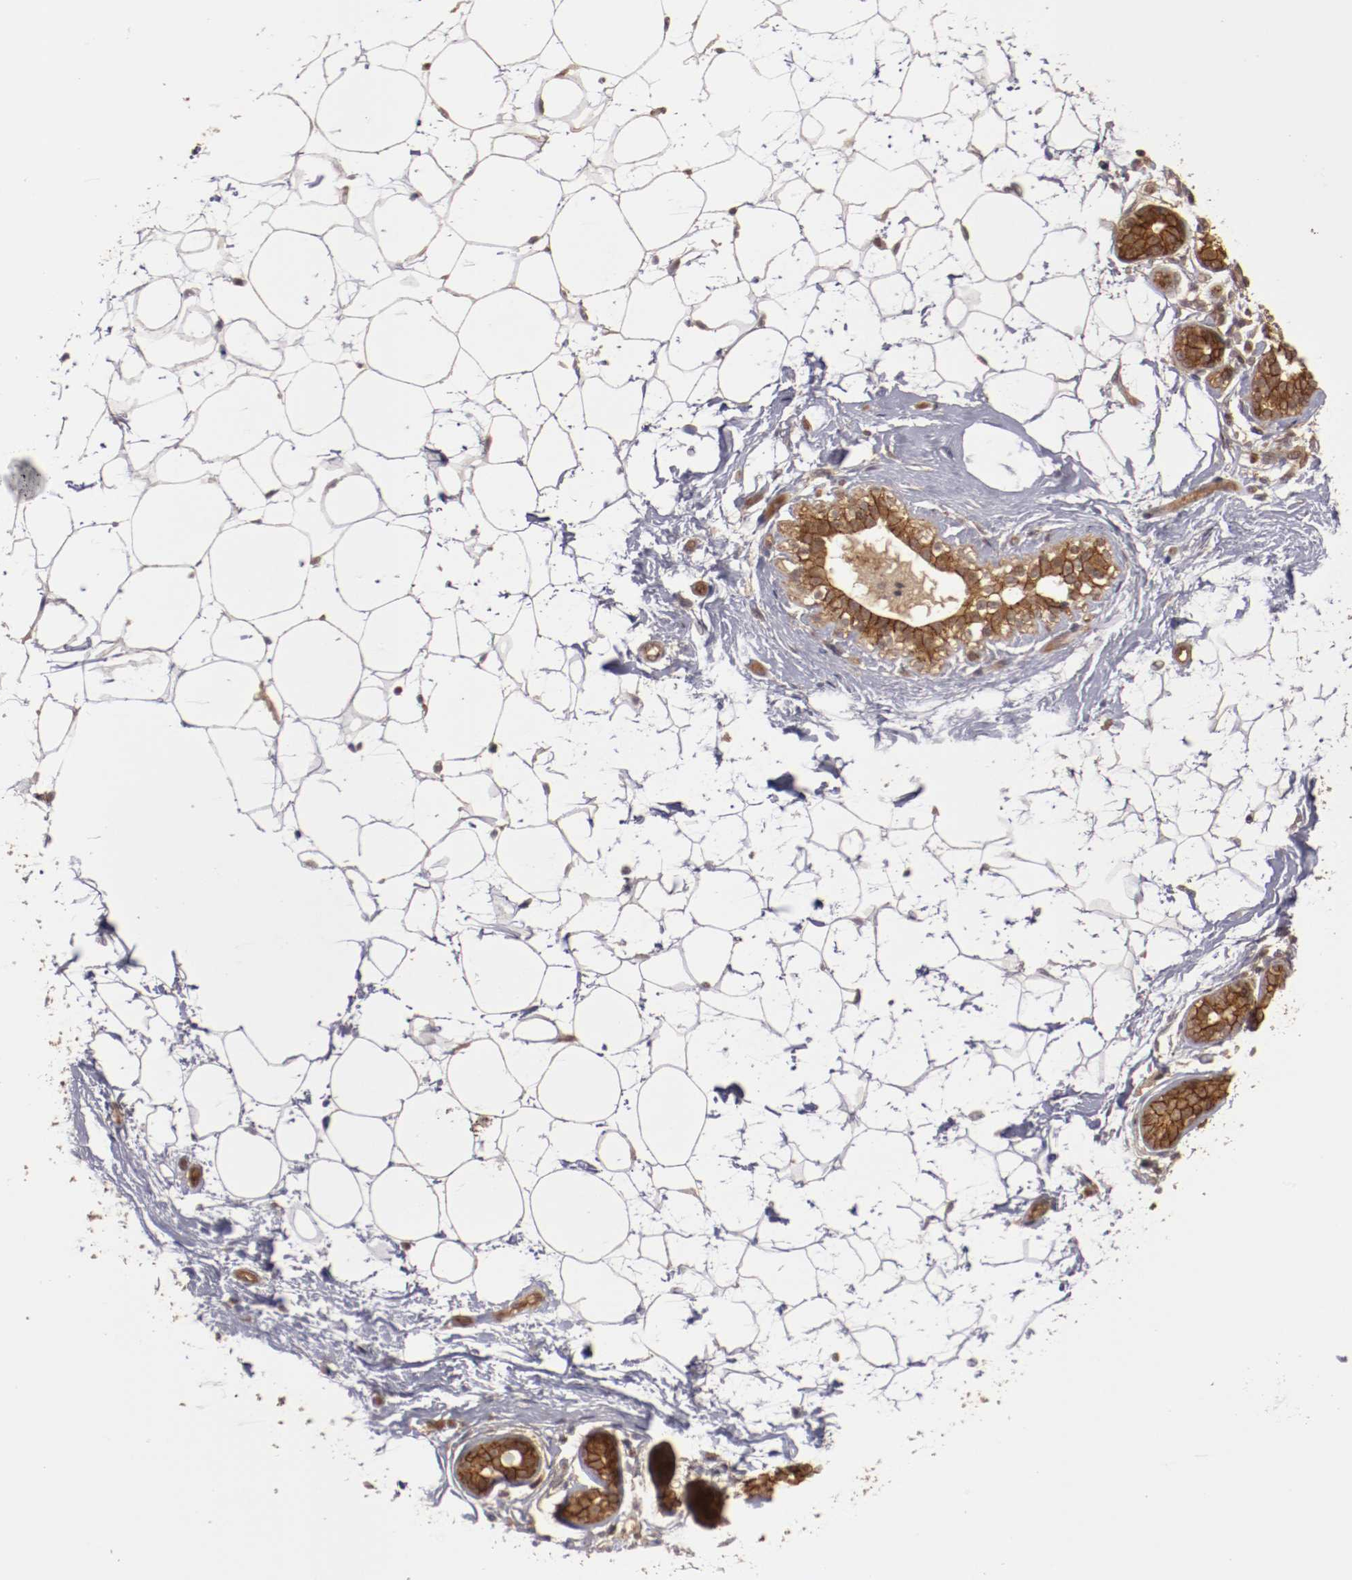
{"staining": {"intensity": "weak", "quantity": "25%-75%", "location": "cytoplasmic/membranous"}, "tissue": "adipose tissue", "cell_type": "Adipocytes", "image_type": "normal", "snomed": [{"axis": "morphology", "description": "Normal tissue, NOS"}, {"axis": "topography", "description": "Breast"}], "caption": "Immunohistochemistry (IHC) of normal human adipose tissue reveals low levels of weak cytoplasmic/membranous expression in about 25%-75% of adipocytes.", "gene": "RPS6KA6", "patient": {"sex": "female", "age": 22}}